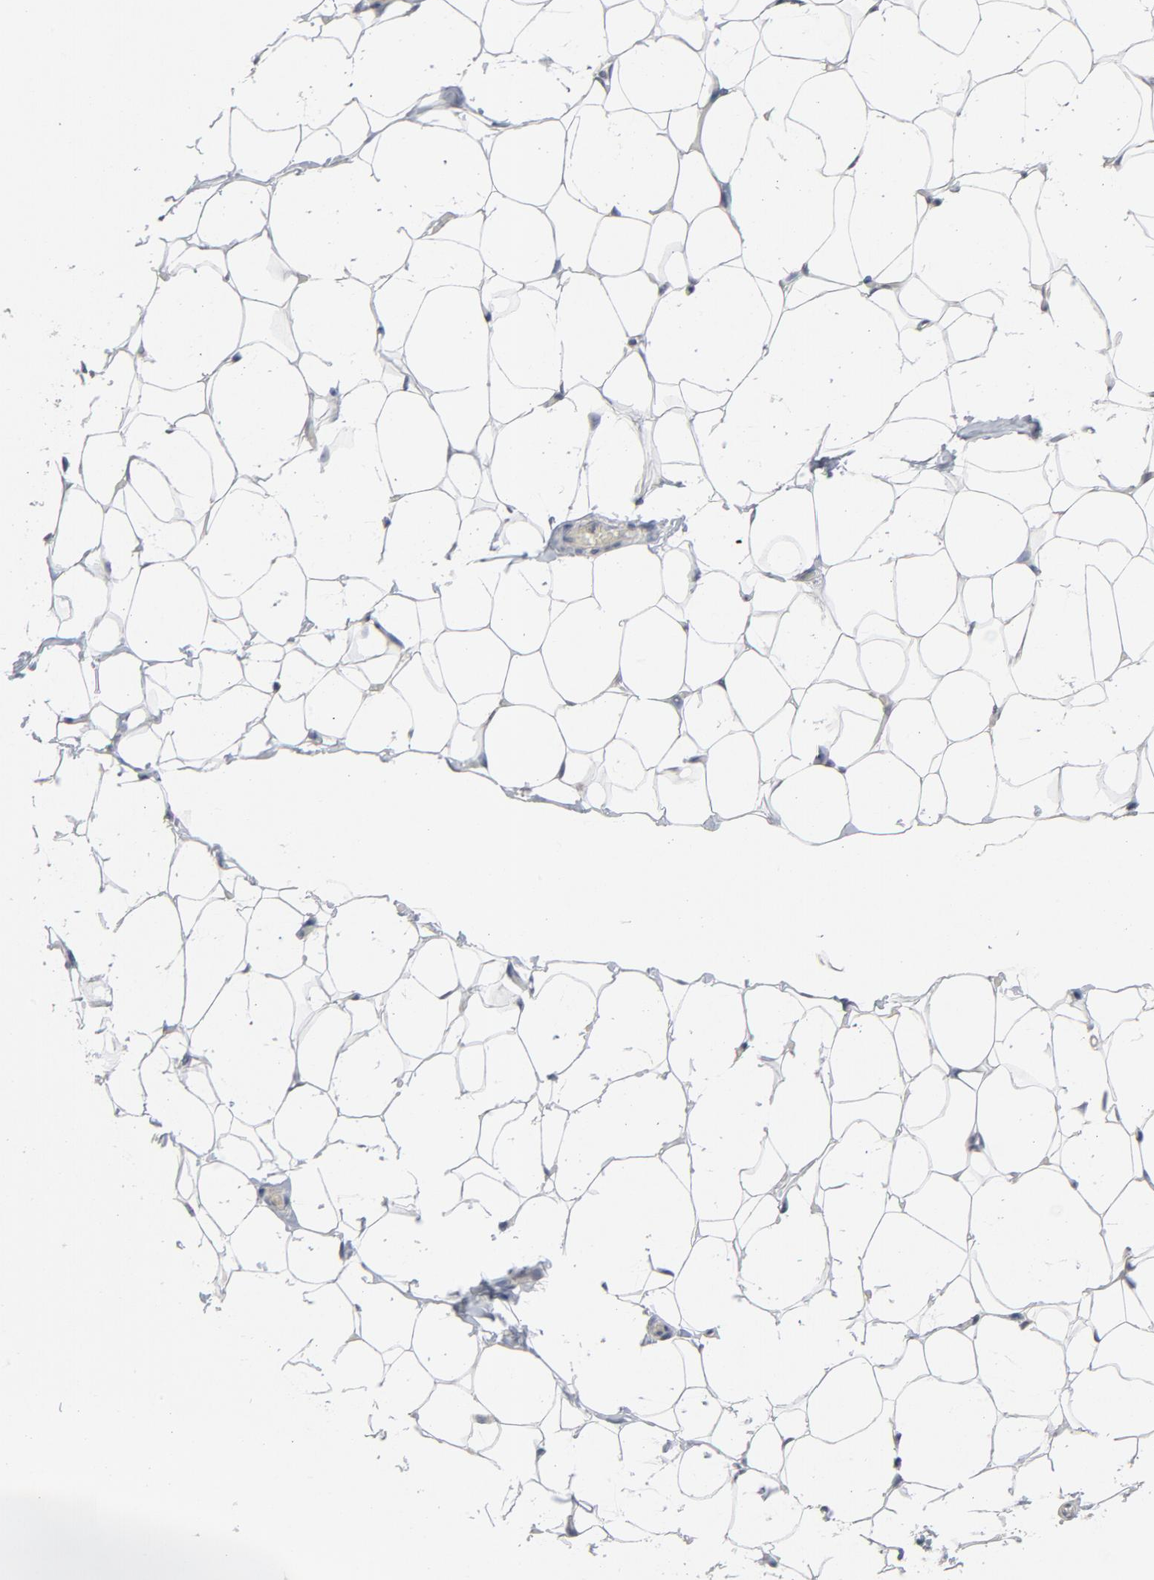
{"staining": {"intensity": "negative", "quantity": "none", "location": "none"}, "tissue": "adipose tissue", "cell_type": "Adipocytes", "image_type": "normal", "snomed": [{"axis": "morphology", "description": "Normal tissue, NOS"}, {"axis": "topography", "description": "Soft tissue"}], "caption": "Immunohistochemical staining of unremarkable human adipose tissue exhibits no significant expression in adipocytes.", "gene": "TCL1A", "patient": {"sex": "male", "age": 26}}